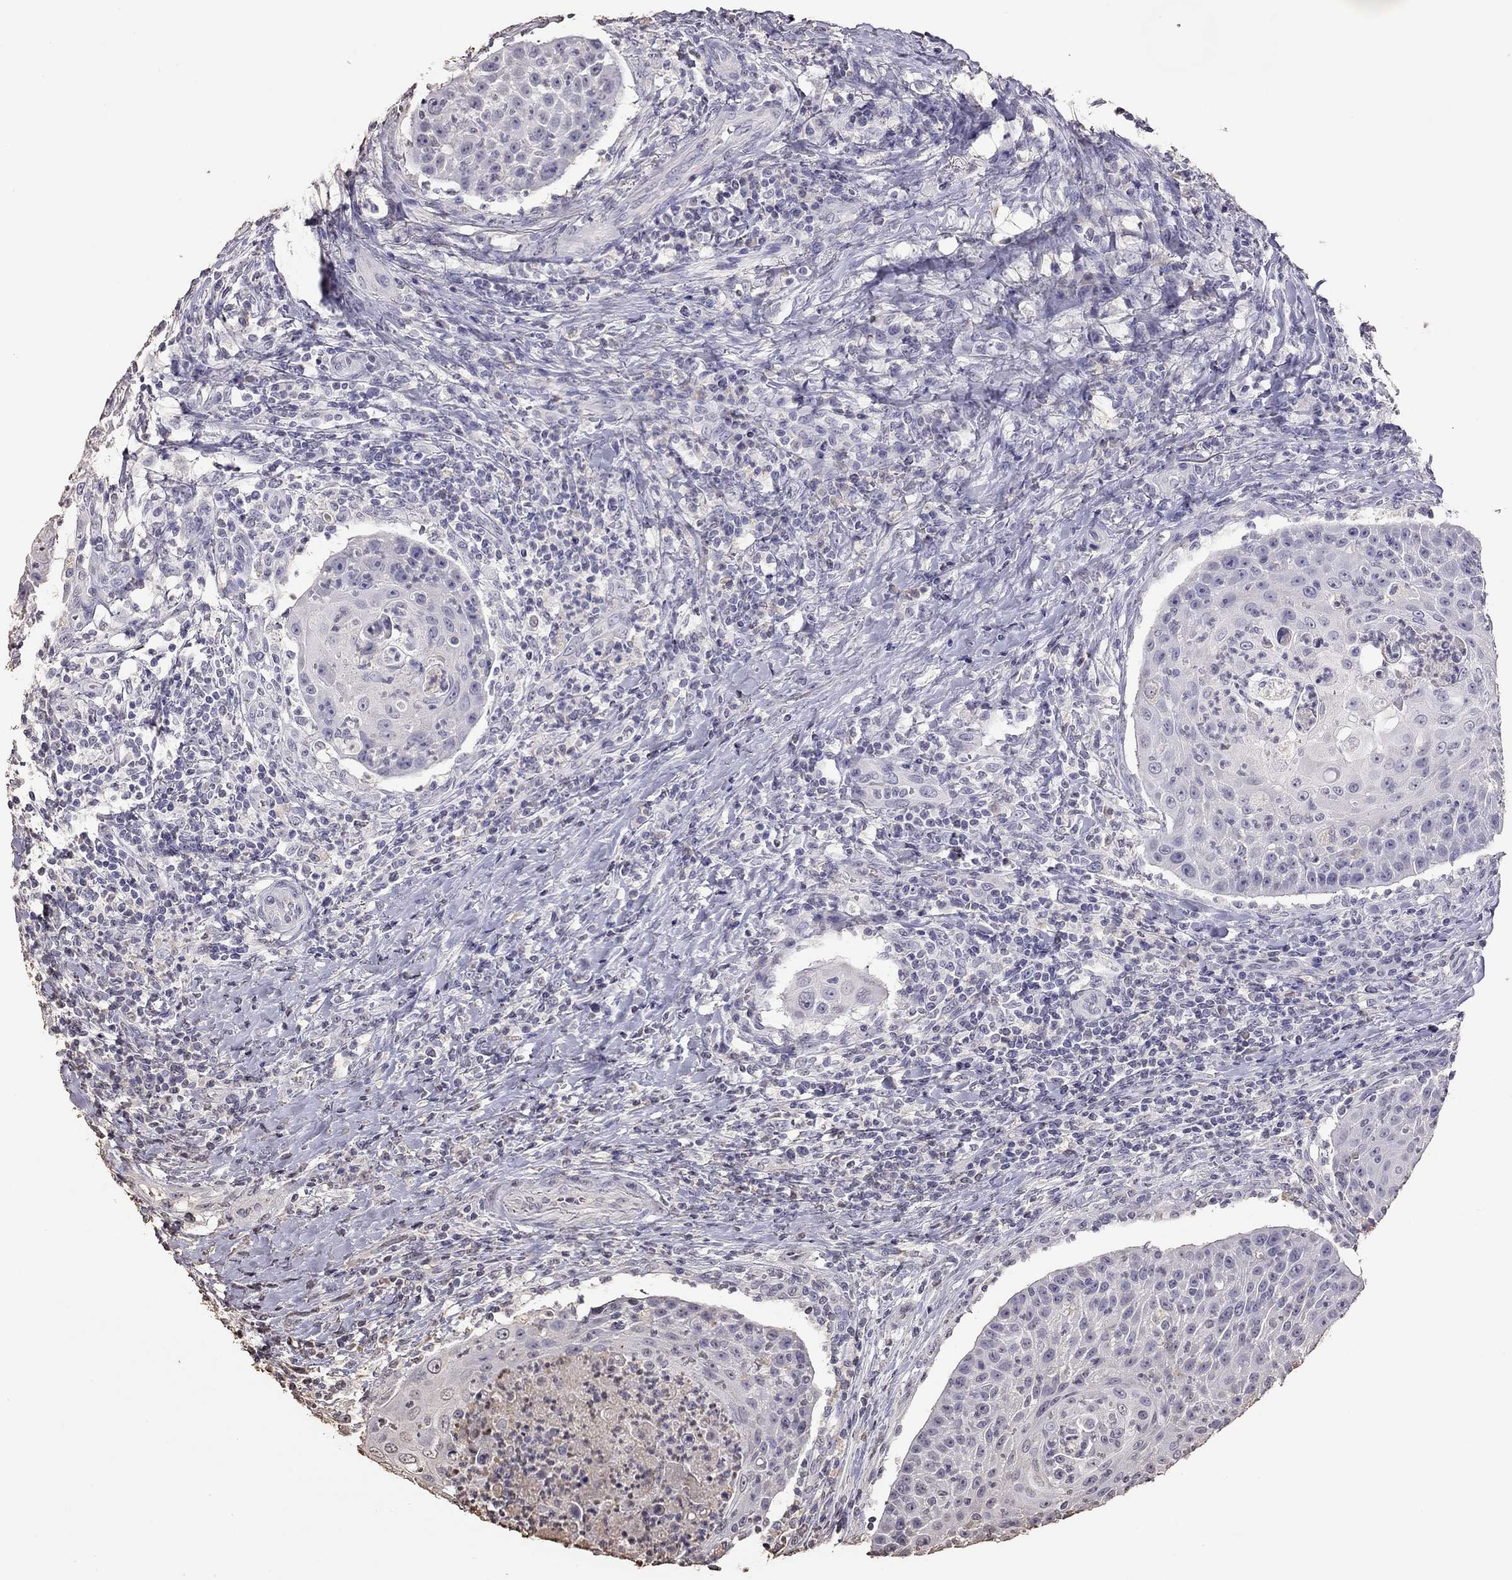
{"staining": {"intensity": "negative", "quantity": "none", "location": "none"}, "tissue": "head and neck cancer", "cell_type": "Tumor cells", "image_type": "cancer", "snomed": [{"axis": "morphology", "description": "Squamous cell carcinoma, NOS"}, {"axis": "topography", "description": "Head-Neck"}], "caption": "The histopathology image demonstrates no staining of tumor cells in head and neck cancer.", "gene": "SUN3", "patient": {"sex": "male", "age": 69}}